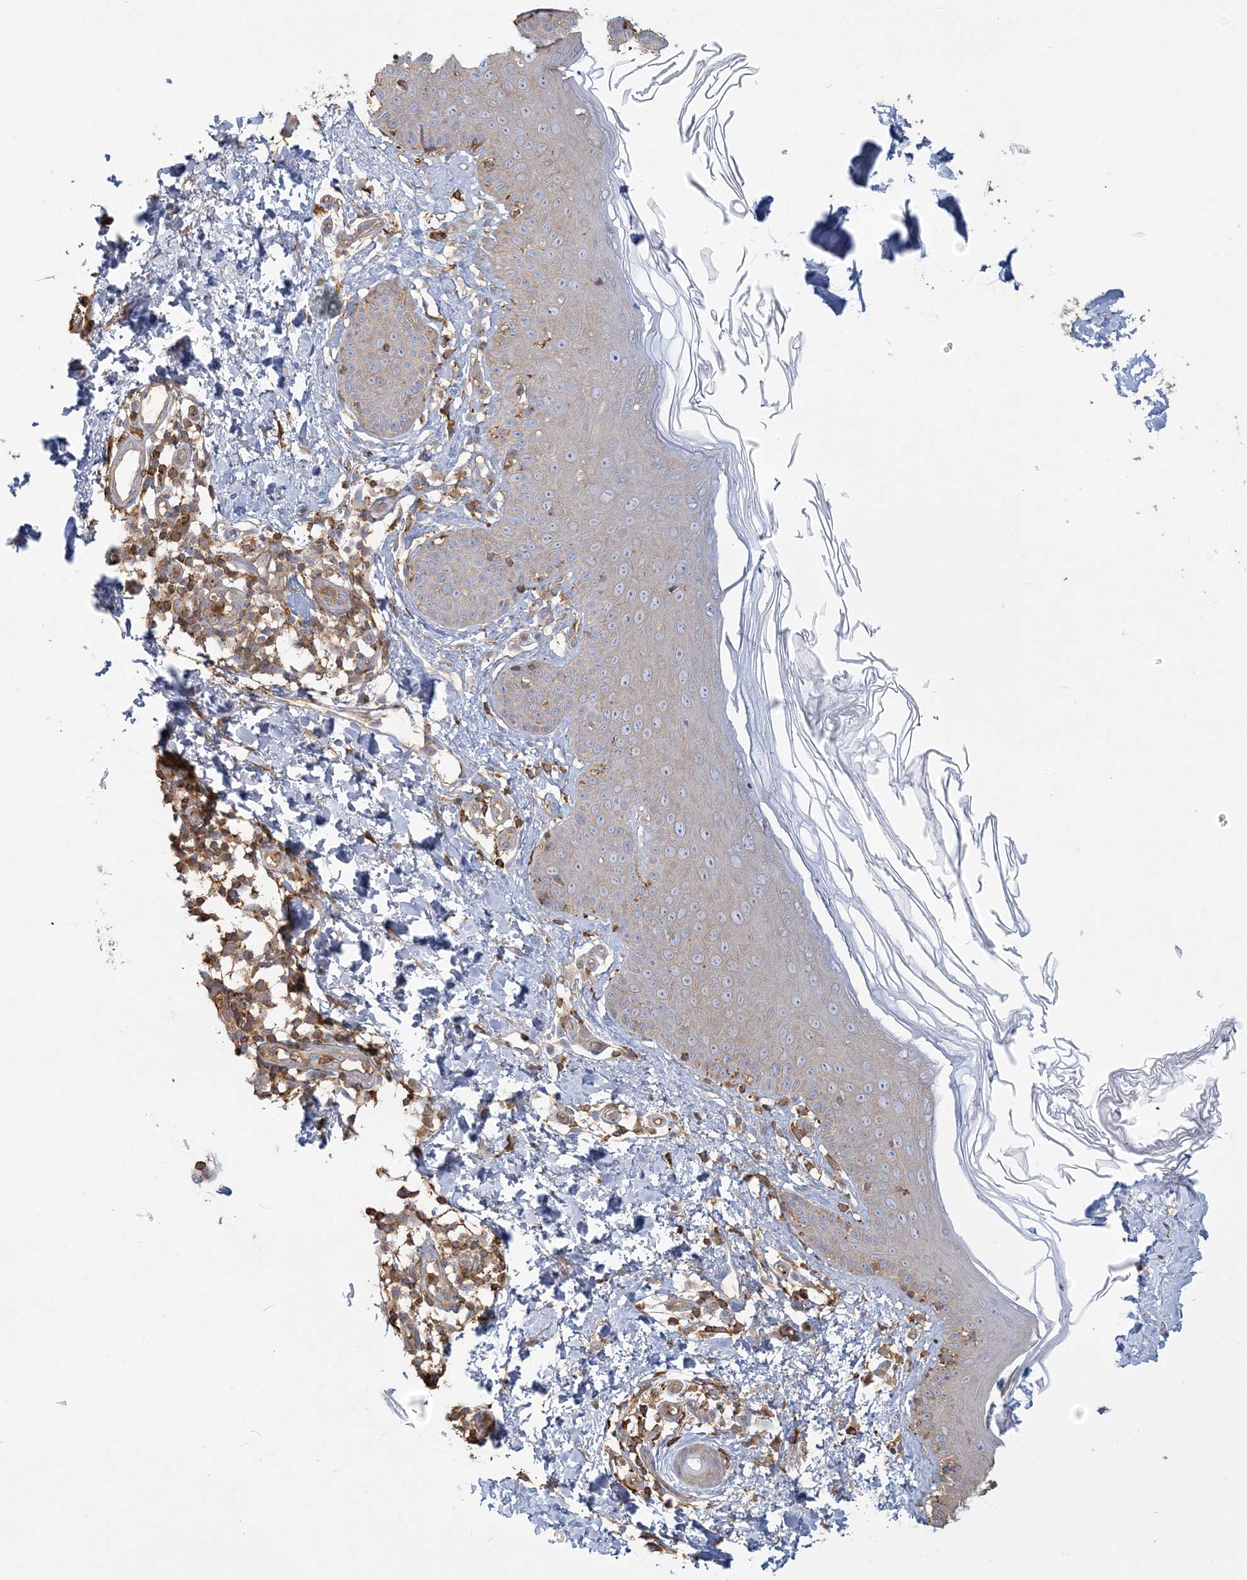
{"staining": {"intensity": "moderate", "quantity": ">75%", "location": "cytoplasmic/membranous"}, "tissue": "skin", "cell_type": "Fibroblasts", "image_type": "normal", "snomed": [{"axis": "morphology", "description": "Normal tissue, NOS"}, {"axis": "topography", "description": "Skin"}], "caption": "Normal skin displays moderate cytoplasmic/membranous staining in about >75% of fibroblasts, visualized by immunohistochemistry. The staining was performed using DAB to visualize the protein expression in brown, while the nuclei were stained in blue with hematoxylin (Magnification: 20x).", "gene": "ANKS1A", "patient": {"sex": "male", "age": 52}}